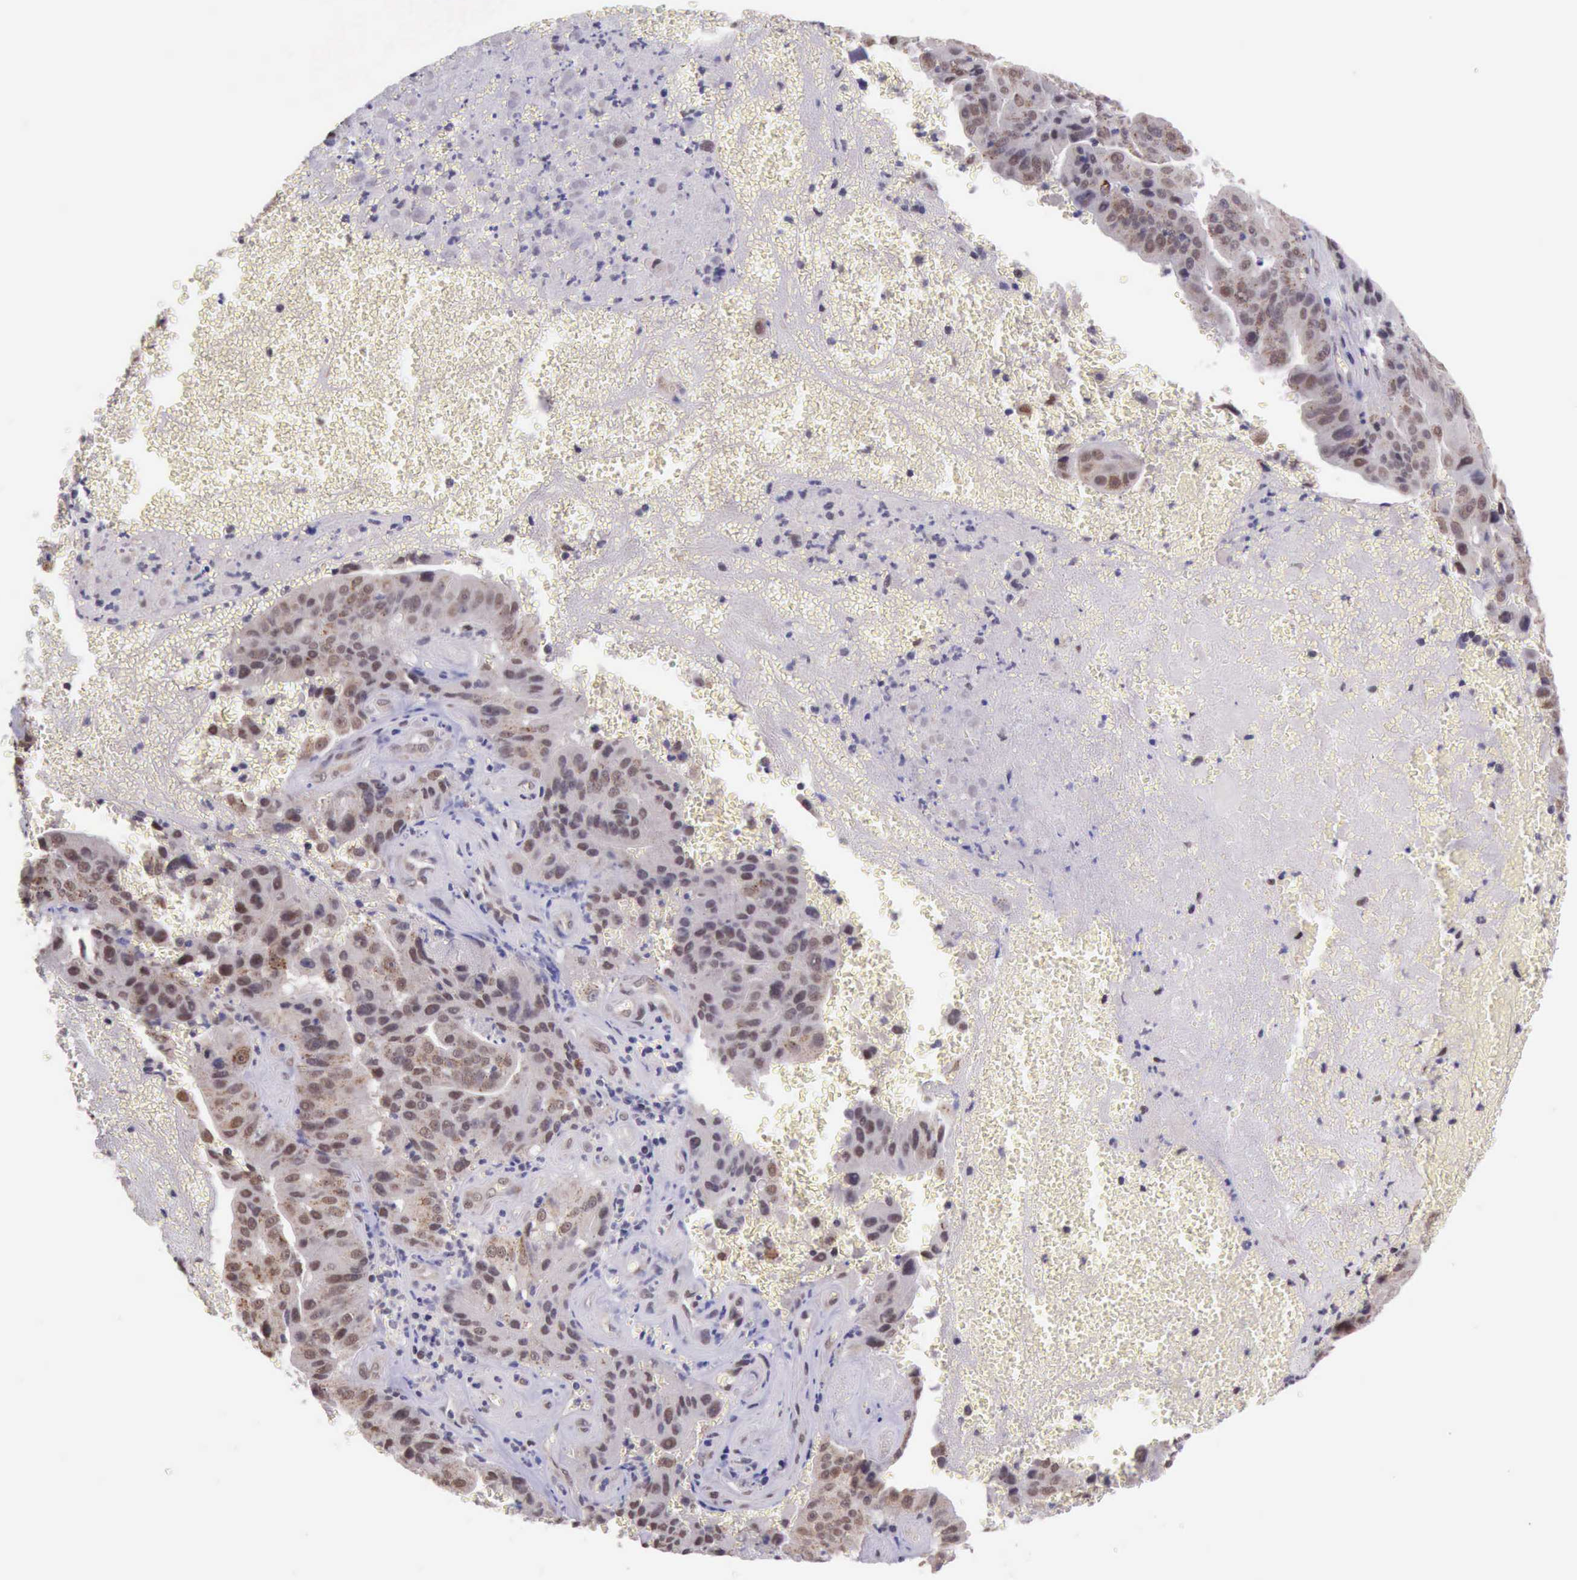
{"staining": {"intensity": "moderate", "quantity": ">75%", "location": "cytoplasmic/membranous,nuclear"}, "tissue": "liver cancer", "cell_type": "Tumor cells", "image_type": "cancer", "snomed": [{"axis": "morphology", "description": "Cholangiocarcinoma"}, {"axis": "topography", "description": "Liver"}], "caption": "A medium amount of moderate cytoplasmic/membranous and nuclear positivity is appreciated in about >75% of tumor cells in liver cancer (cholangiocarcinoma) tissue.", "gene": "PRPF39", "patient": {"sex": "female", "age": 79}}